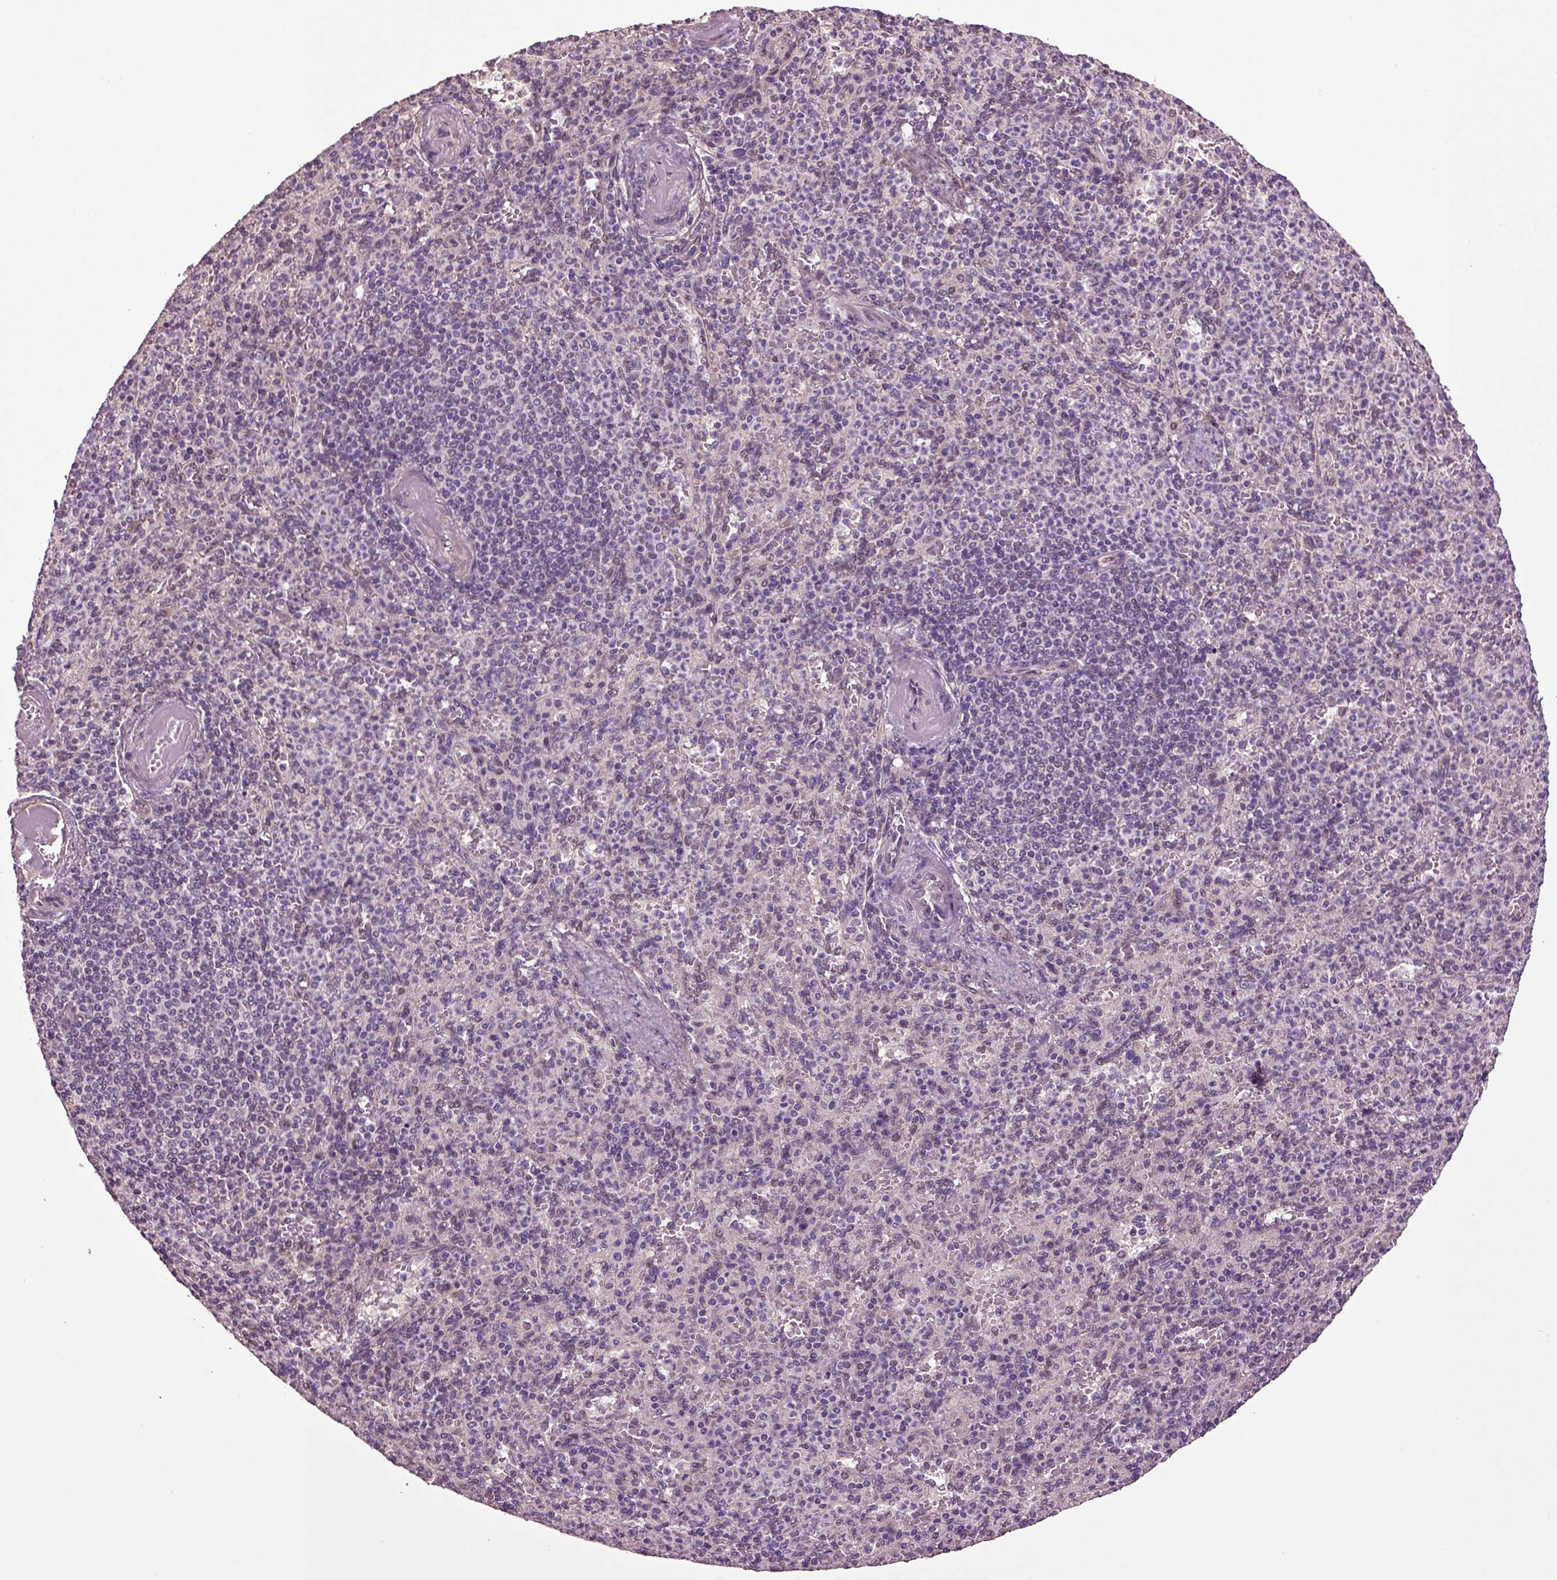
{"staining": {"intensity": "negative", "quantity": "none", "location": "none"}, "tissue": "spleen", "cell_type": "Cells in red pulp", "image_type": "normal", "snomed": [{"axis": "morphology", "description": "Normal tissue, NOS"}, {"axis": "topography", "description": "Spleen"}], "caption": "Immunohistochemical staining of normal spleen reveals no significant positivity in cells in red pulp.", "gene": "HAGHL", "patient": {"sex": "female", "age": 74}}